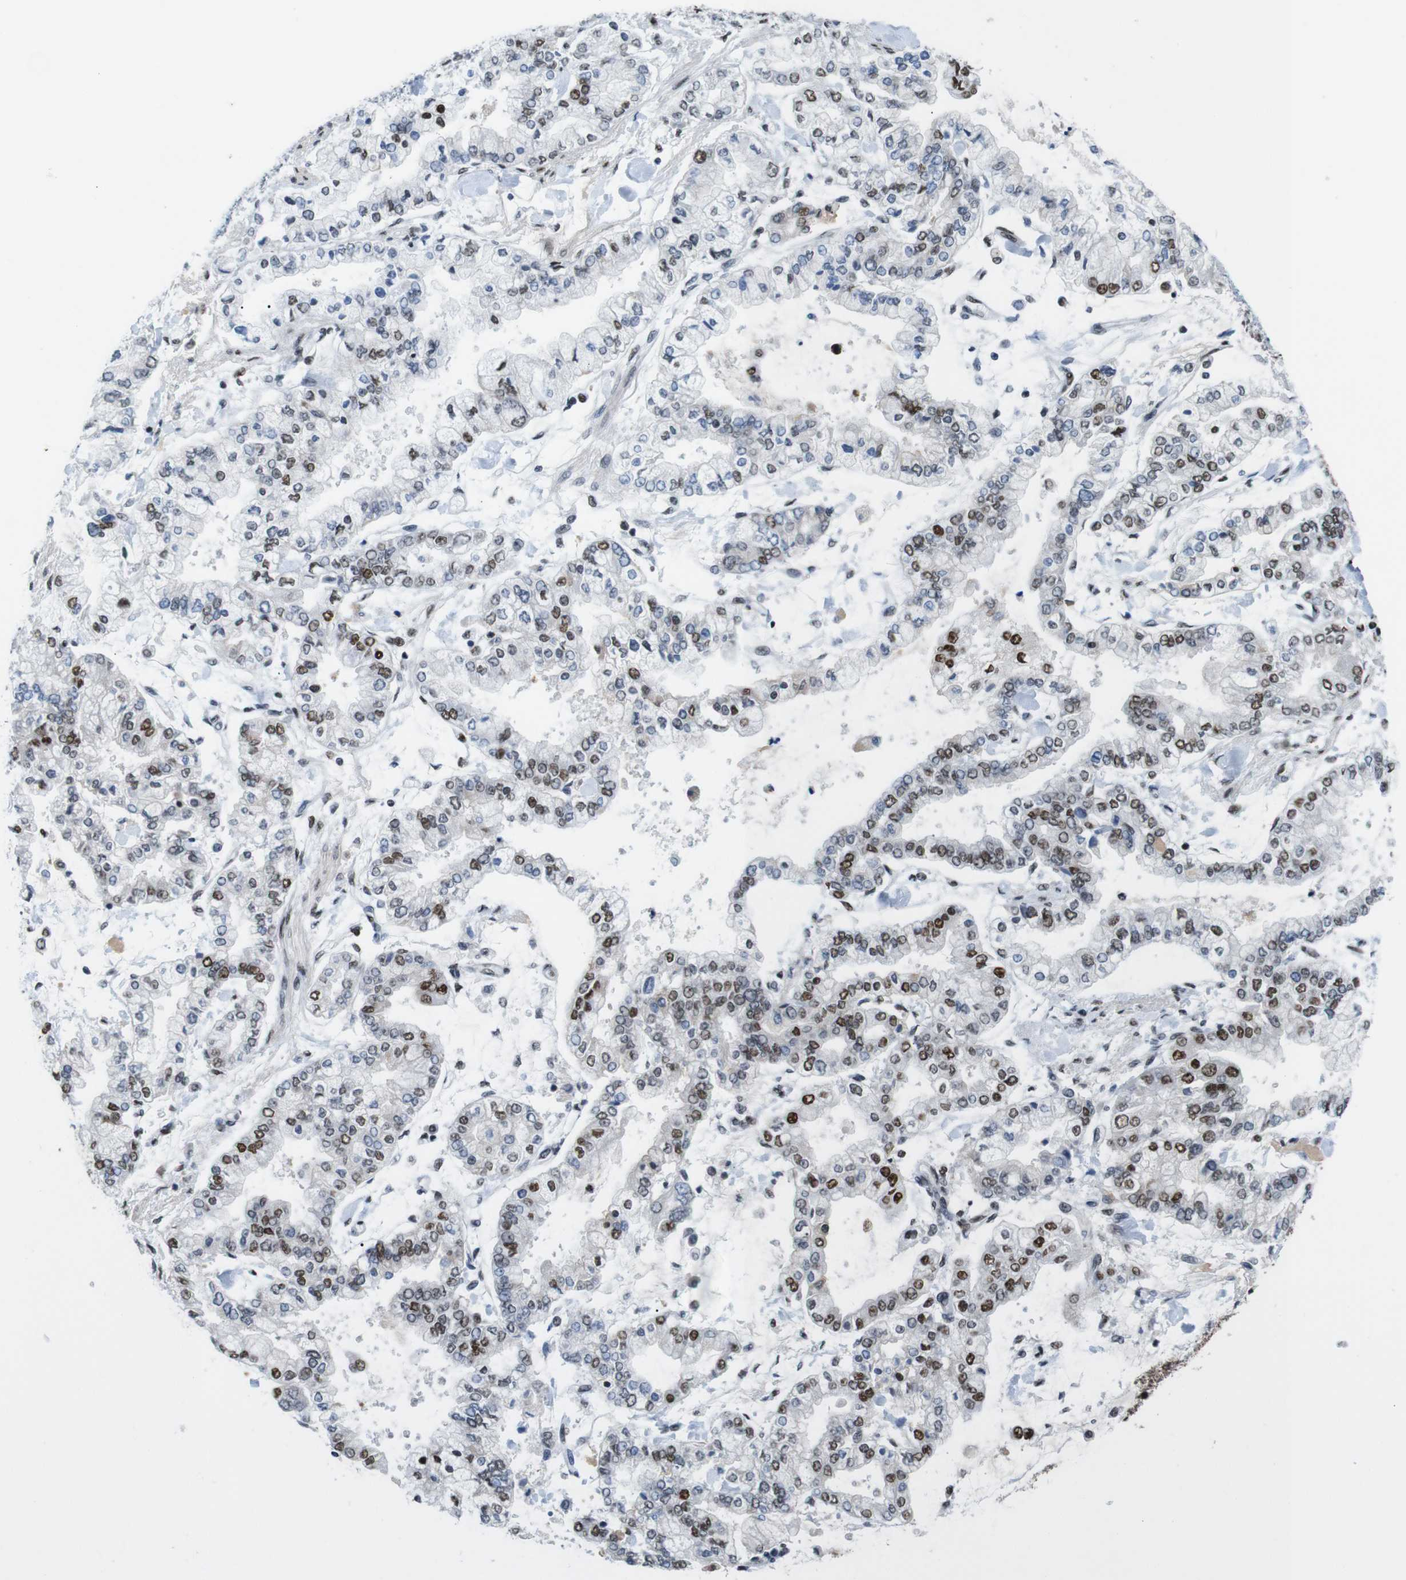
{"staining": {"intensity": "moderate", "quantity": "25%-75%", "location": "nuclear"}, "tissue": "stomach cancer", "cell_type": "Tumor cells", "image_type": "cancer", "snomed": [{"axis": "morphology", "description": "Normal tissue, NOS"}, {"axis": "morphology", "description": "Adenocarcinoma, NOS"}, {"axis": "topography", "description": "Stomach, upper"}, {"axis": "topography", "description": "Stomach"}], "caption": "A brown stain shows moderate nuclear staining of a protein in stomach cancer (adenocarcinoma) tumor cells. The staining is performed using DAB brown chromogen to label protein expression. The nuclei are counter-stained blue using hematoxylin.", "gene": "PSME3", "patient": {"sex": "male", "age": 76}}